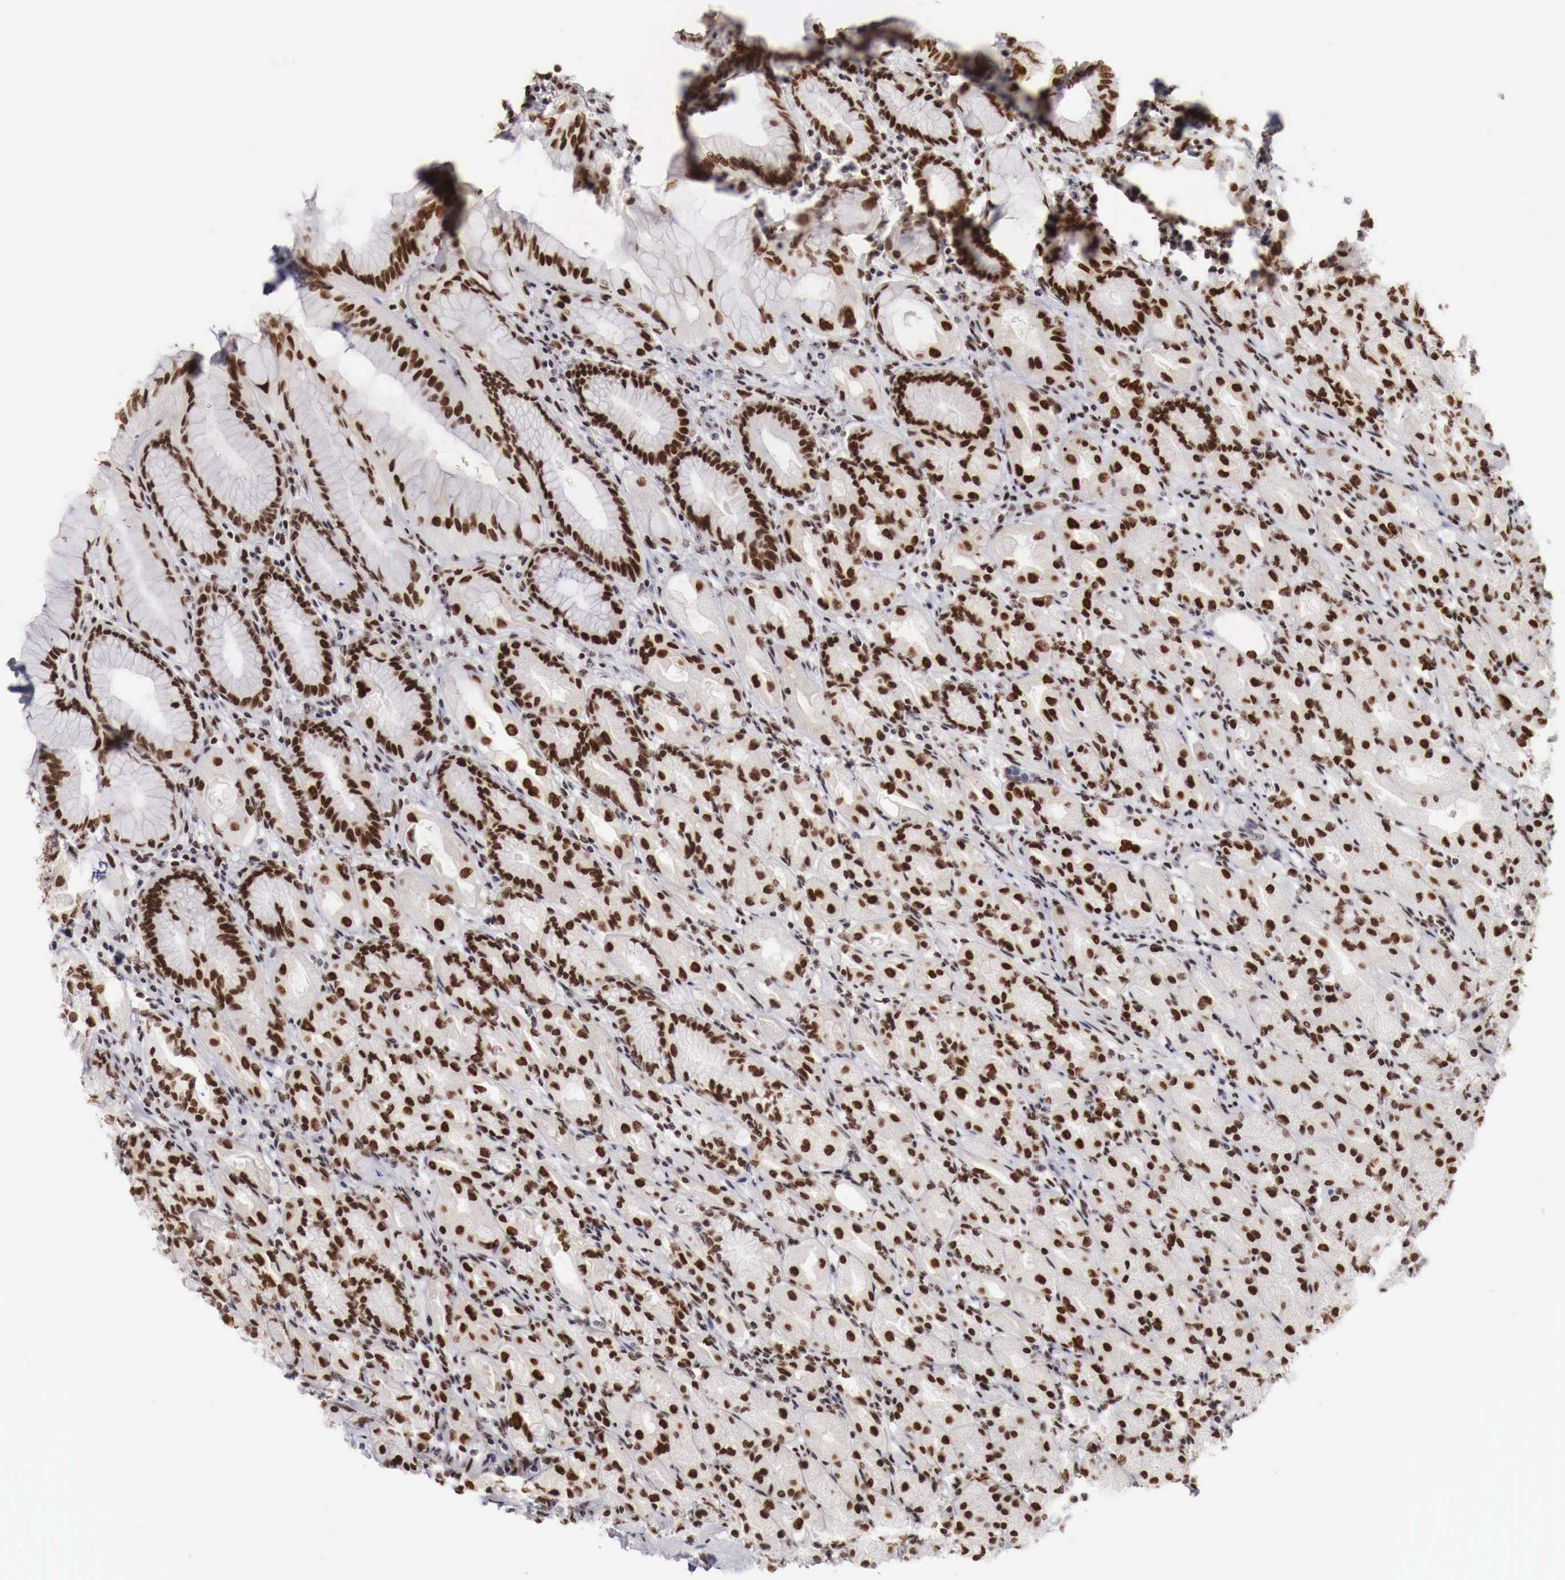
{"staining": {"intensity": "strong", "quantity": ">75%", "location": "nuclear"}, "tissue": "stomach", "cell_type": "Glandular cells", "image_type": "normal", "snomed": [{"axis": "morphology", "description": "Normal tissue, NOS"}, {"axis": "topography", "description": "Stomach, upper"}], "caption": "DAB (3,3'-diaminobenzidine) immunohistochemical staining of unremarkable human stomach shows strong nuclear protein staining in about >75% of glandular cells. The staining was performed using DAB, with brown indicating positive protein expression. Nuclei are stained blue with hematoxylin.", "gene": "PHF14", "patient": {"sex": "female", "age": 75}}